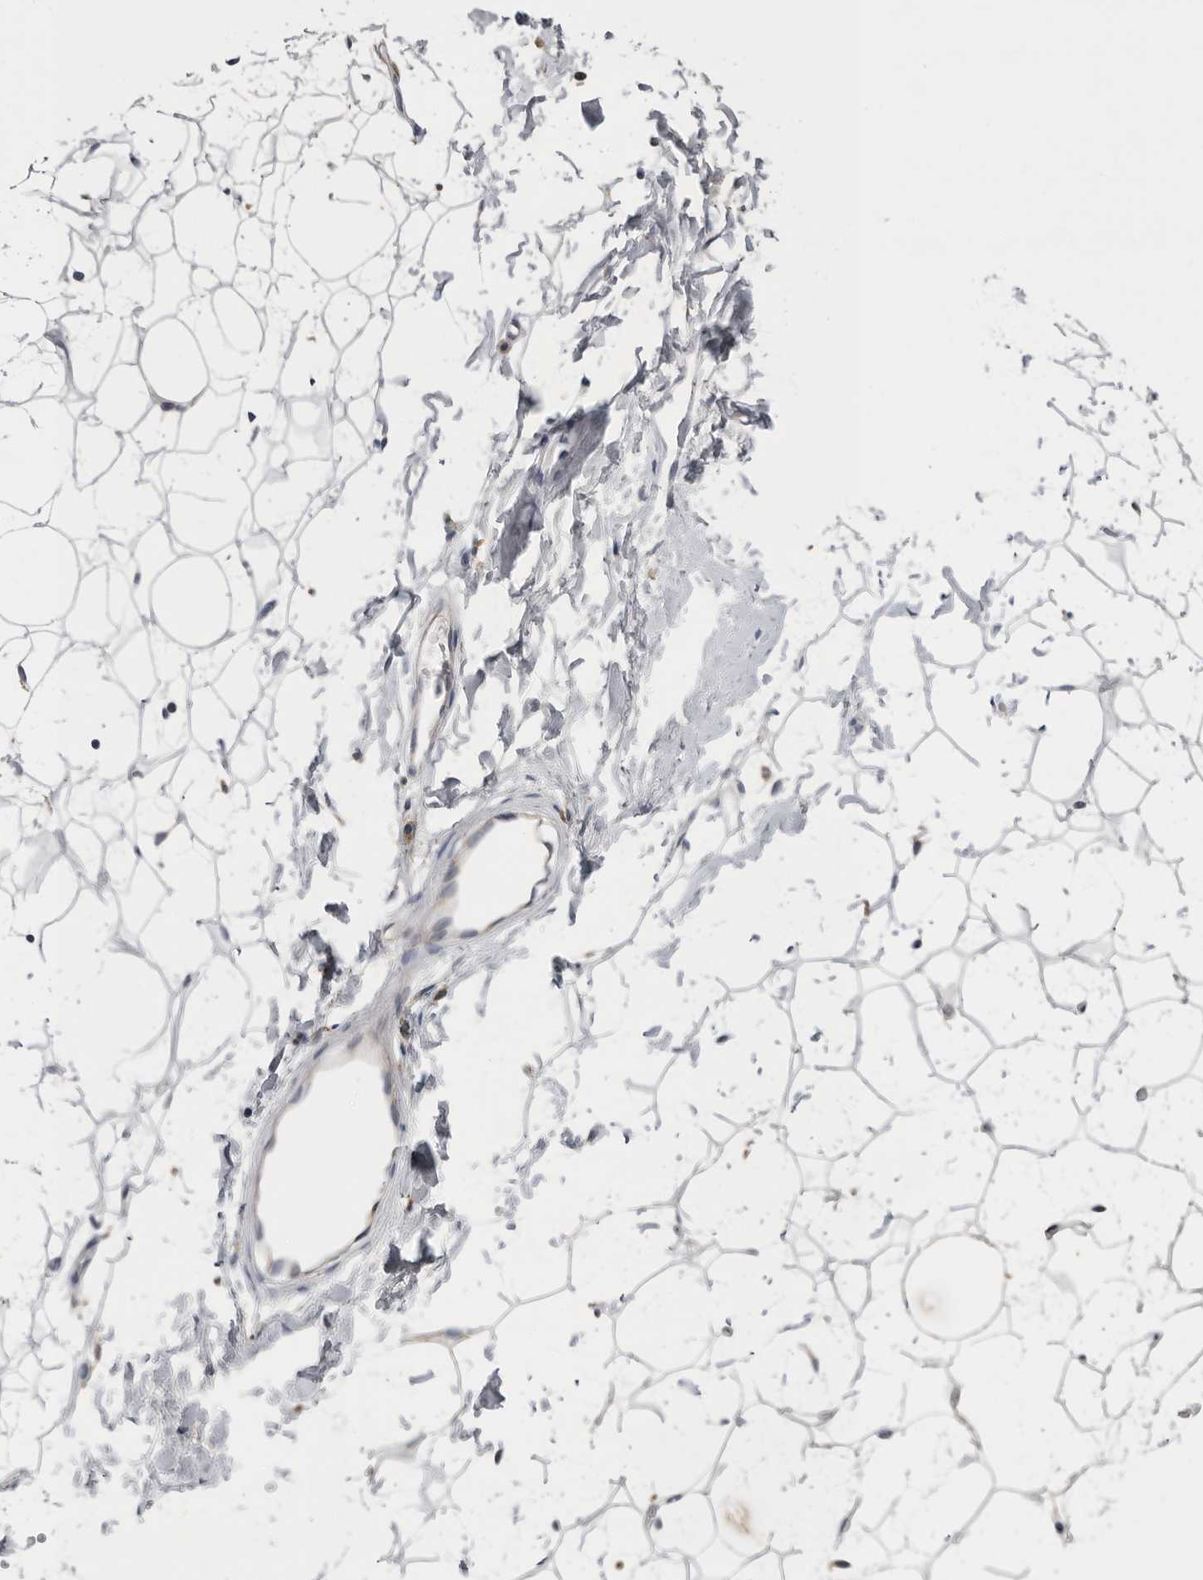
{"staining": {"intensity": "negative", "quantity": "none", "location": "none"}, "tissue": "adipose tissue", "cell_type": "Adipocytes", "image_type": "normal", "snomed": [{"axis": "morphology", "description": "Normal tissue, NOS"}, {"axis": "topography", "description": "Breast"}], "caption": "High power microscopy image of an IHC micrograph of normal adipose tissue, revealing no significant expression in adipocytes. (Brightfield microscopy of DAB IHC at high magnification).", "gene": "GANAB", "patient": {"sex": "female", "age": 23}}